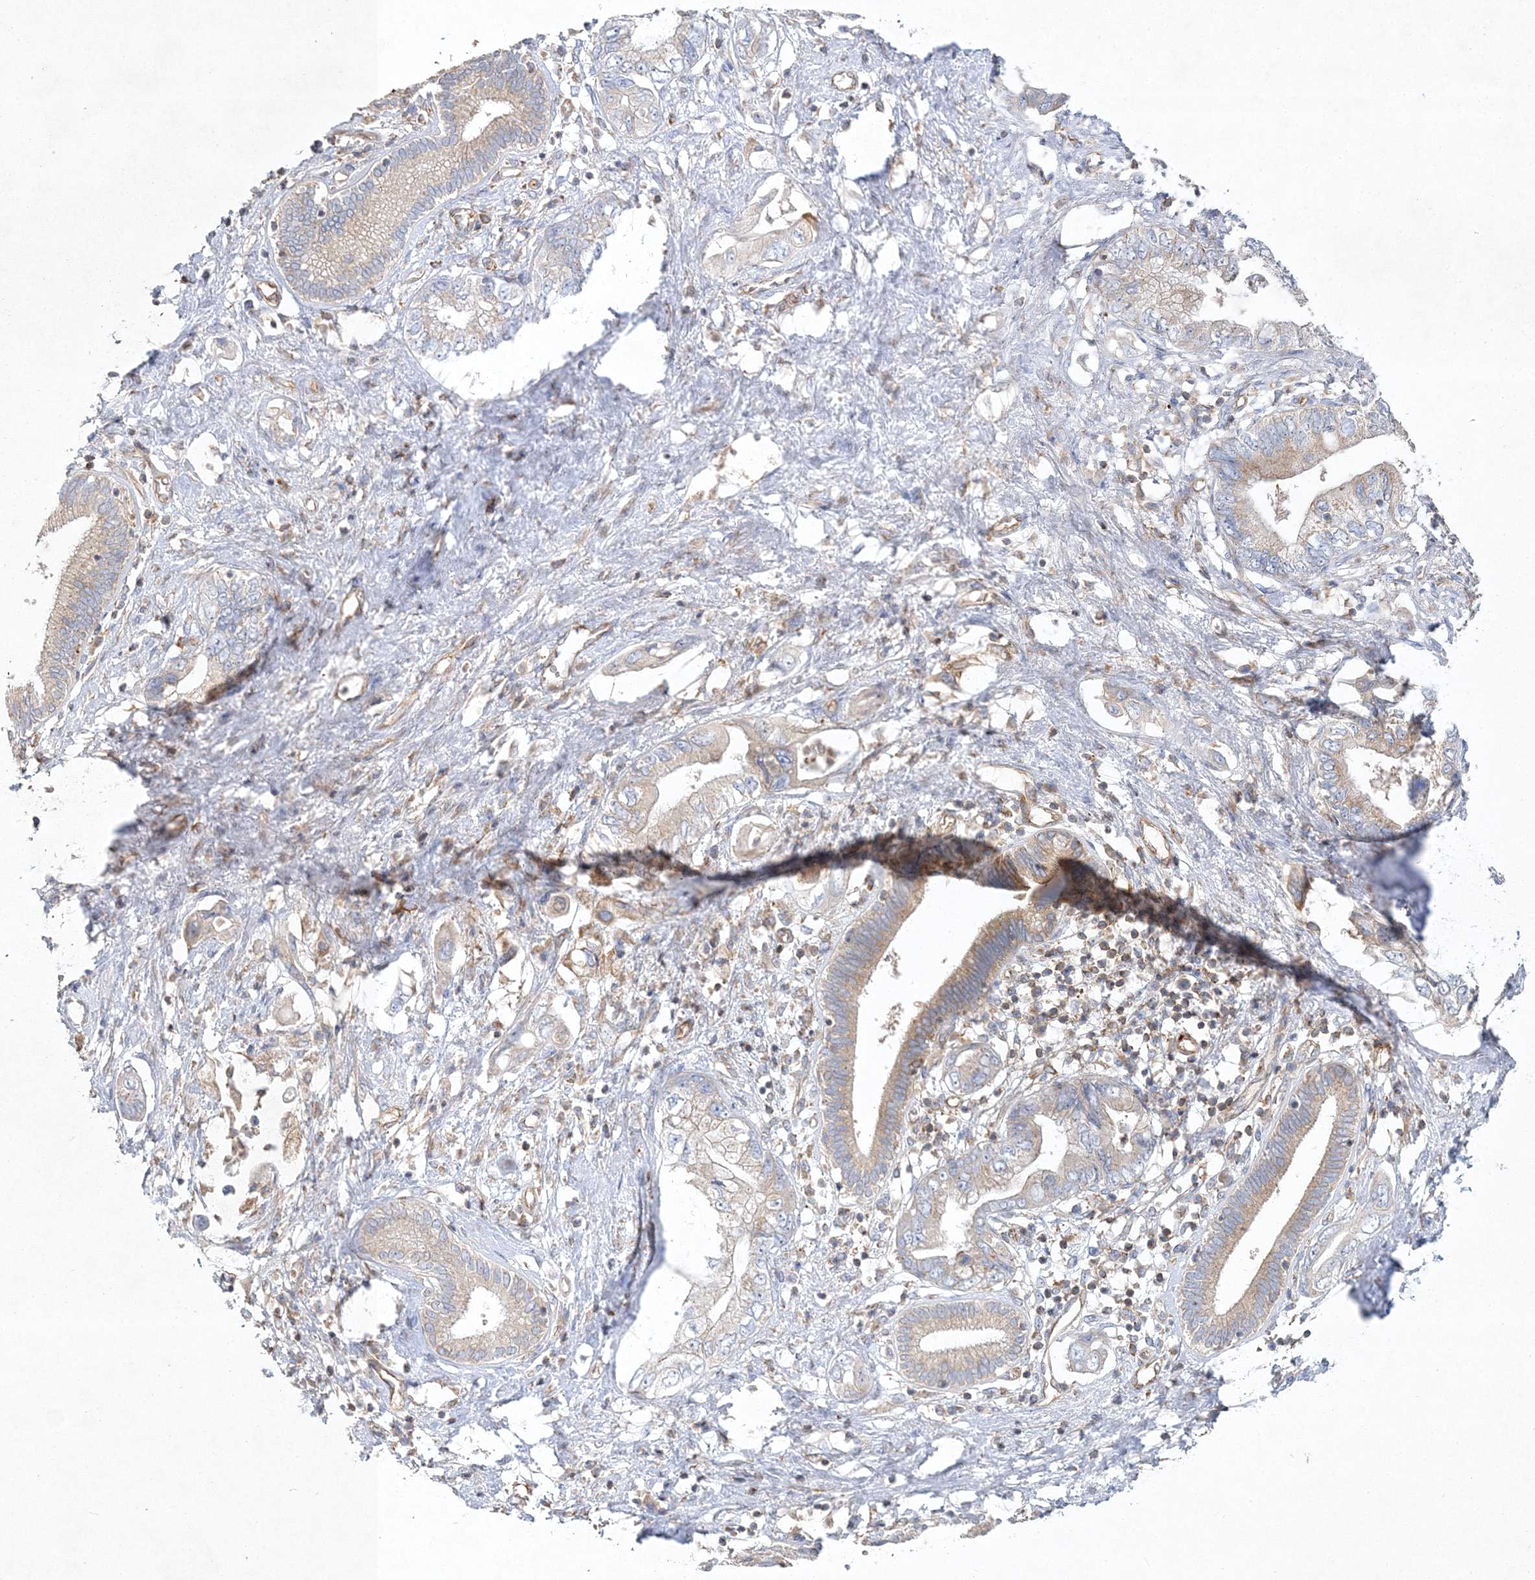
{"staining": {"intensity": "weak", "quantity": "25%-75%", "location": "cytoplasmic/membranous"}, "tissue": "pancreatic cancer", "cell_type": "Tumor cells", "image_type": "cancer", "snomed": [{"axis": "morphology", "description": "Adenocarcinoma, NOS"}, {"axis": "topography", "description": "Pancreas"}], "caption": "Immunohistochemical staining of pancreatic adenocarcinoma reveals low levels of weak cytoplasmic/membranous positivity in approximately 25%-75% of tumor cells. (Stains: DAB in brown, nuclei in blue, Microscopy: brightfield microscopy at high magnification).", "gene": "WDR37", "patient": {"sex": "female", "age": 73}}